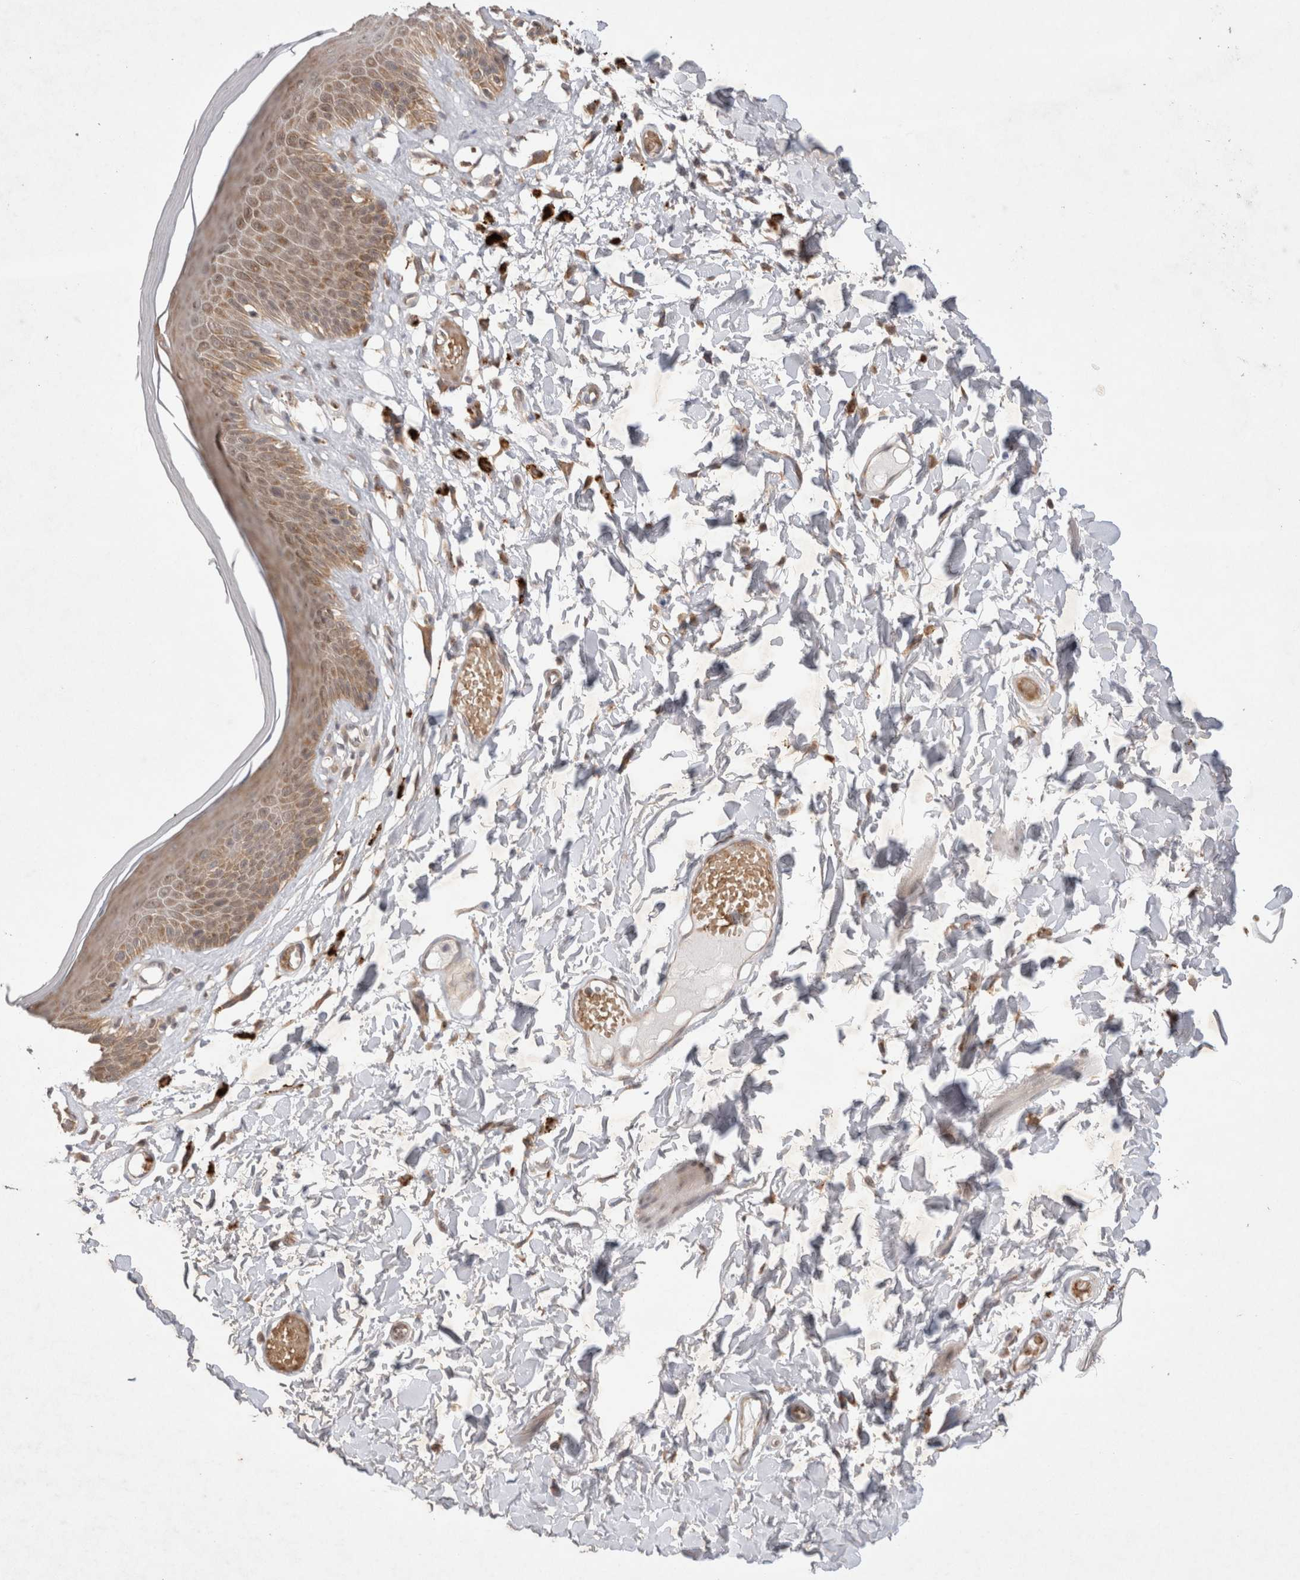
{"staining": {"intensity": "moderate", "quantity": ">75%", "location": "cytoplasmic/membranous,nuclear"}, "tissue": "skin", "cell_type": "Epidermal cells", "image_type": "normal", "snomed": [{"axis": "morphology", "description": "Normal tissue, NOS"}, {"axis": "topography", "description": "Vulva"}], "caption": "A brown stain highlights moderate cytoplasmic/membranous,nuclear positivity of a protein in epidermal cells of normal skin.", "gene": "EIF3E", "patient": {"sex": "female", "age": 73}}